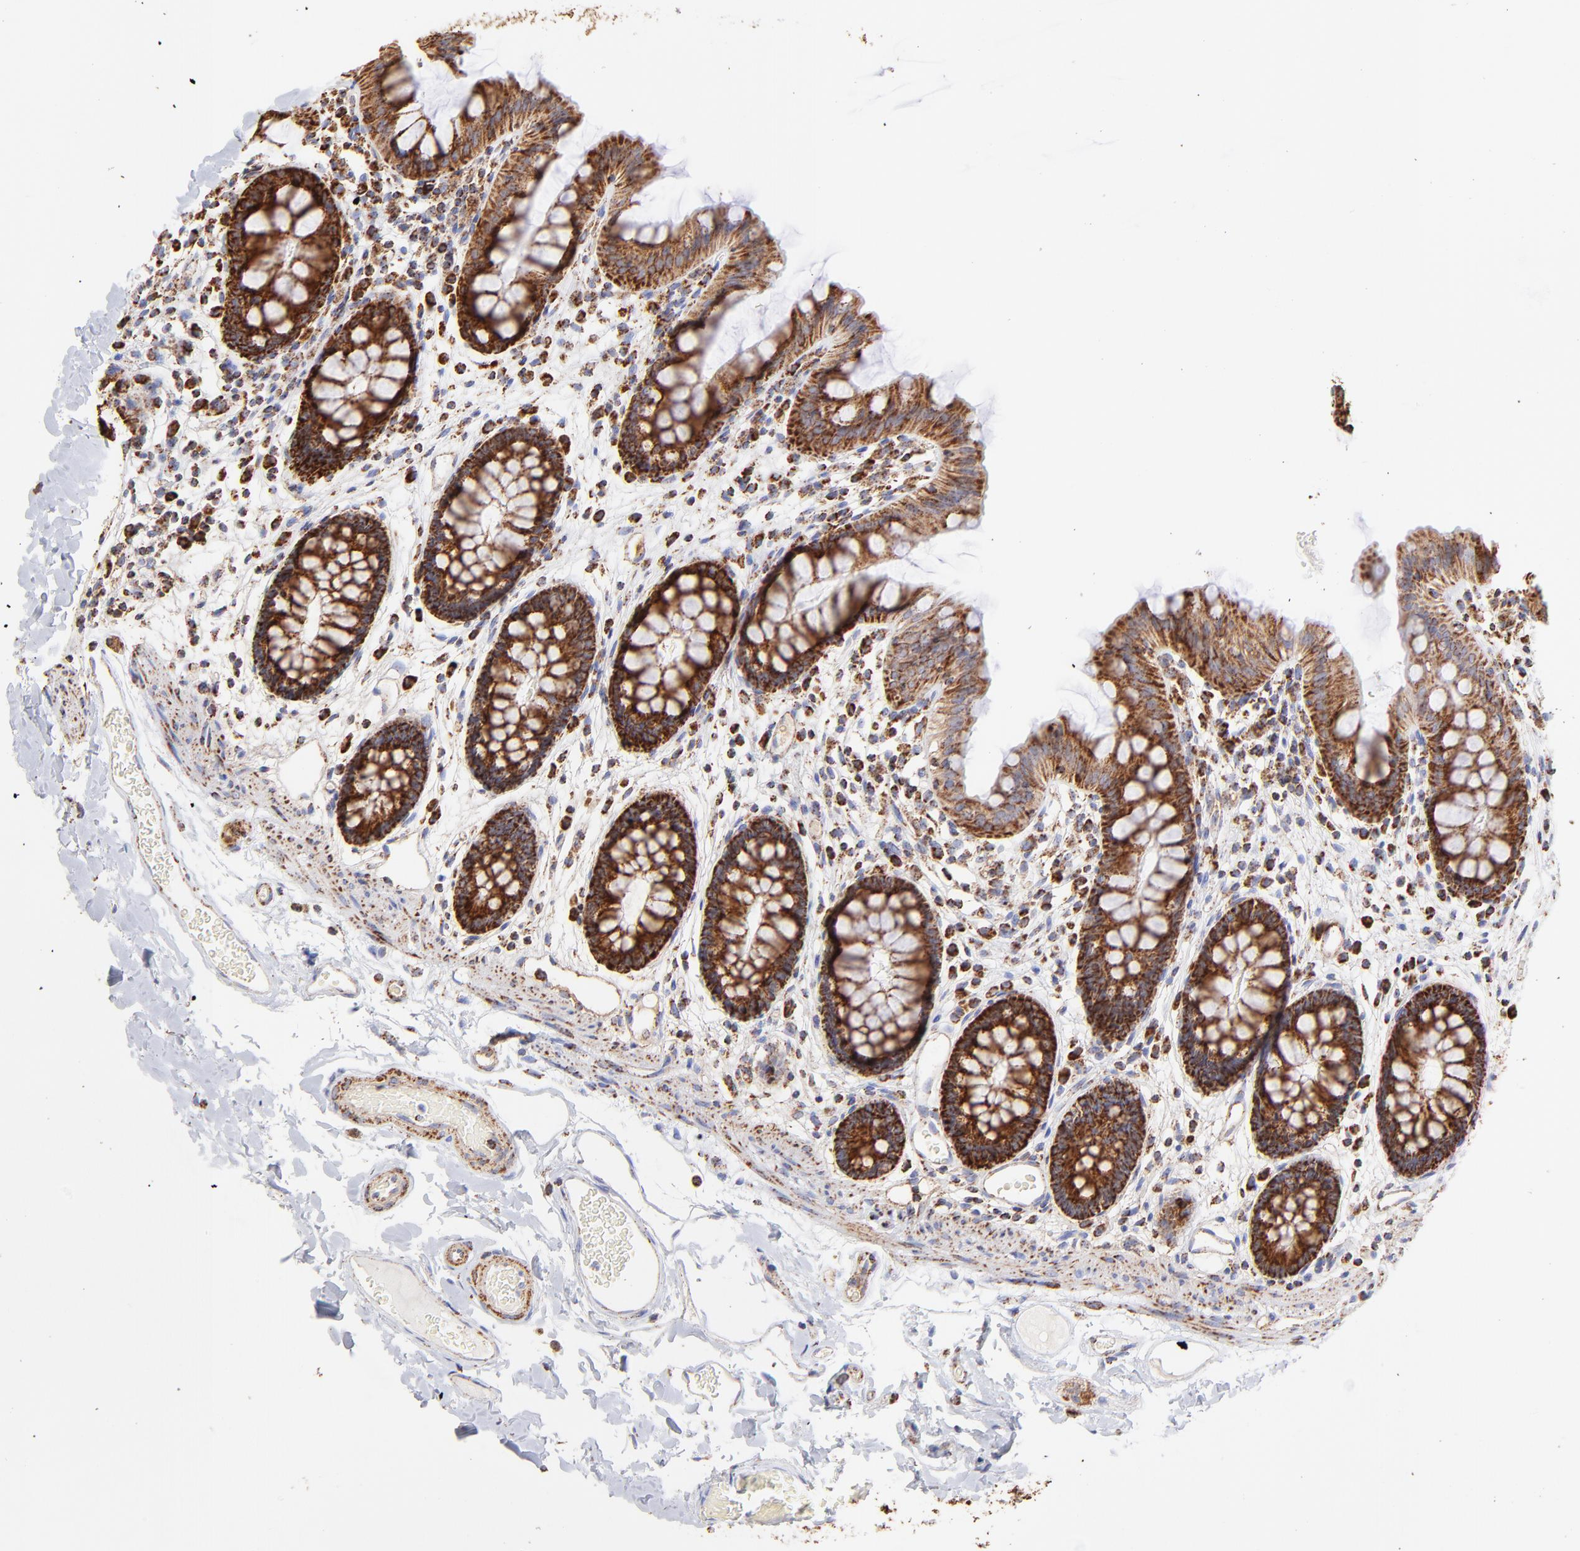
{"staining": {"intensity": "moderate", "quantity": "25%-75%", "location": "cytoplasmic/membranous"}, "tissue": "colon", "cell_type": "Endothelial cells", "image_type": "normal", "snomed": [{"axis": "morphology", "description": "Normal tissue, NOS"}, {"axis": "topography", "description": "Smooth muscle"}, {"axis": "topography", "description": "Colon"}], "caption": "High-magnification brightfield microscopy of unremarkable colon stained with DAB (brown) and counterstained with hematoxylin (blue). endothelial cells exhibit moderate cytoplasmic/membranous positivity is appreciated in about25%-75% of cells.", "gene": "ECH1", "patient": {"sex": "male", "age": 67}}